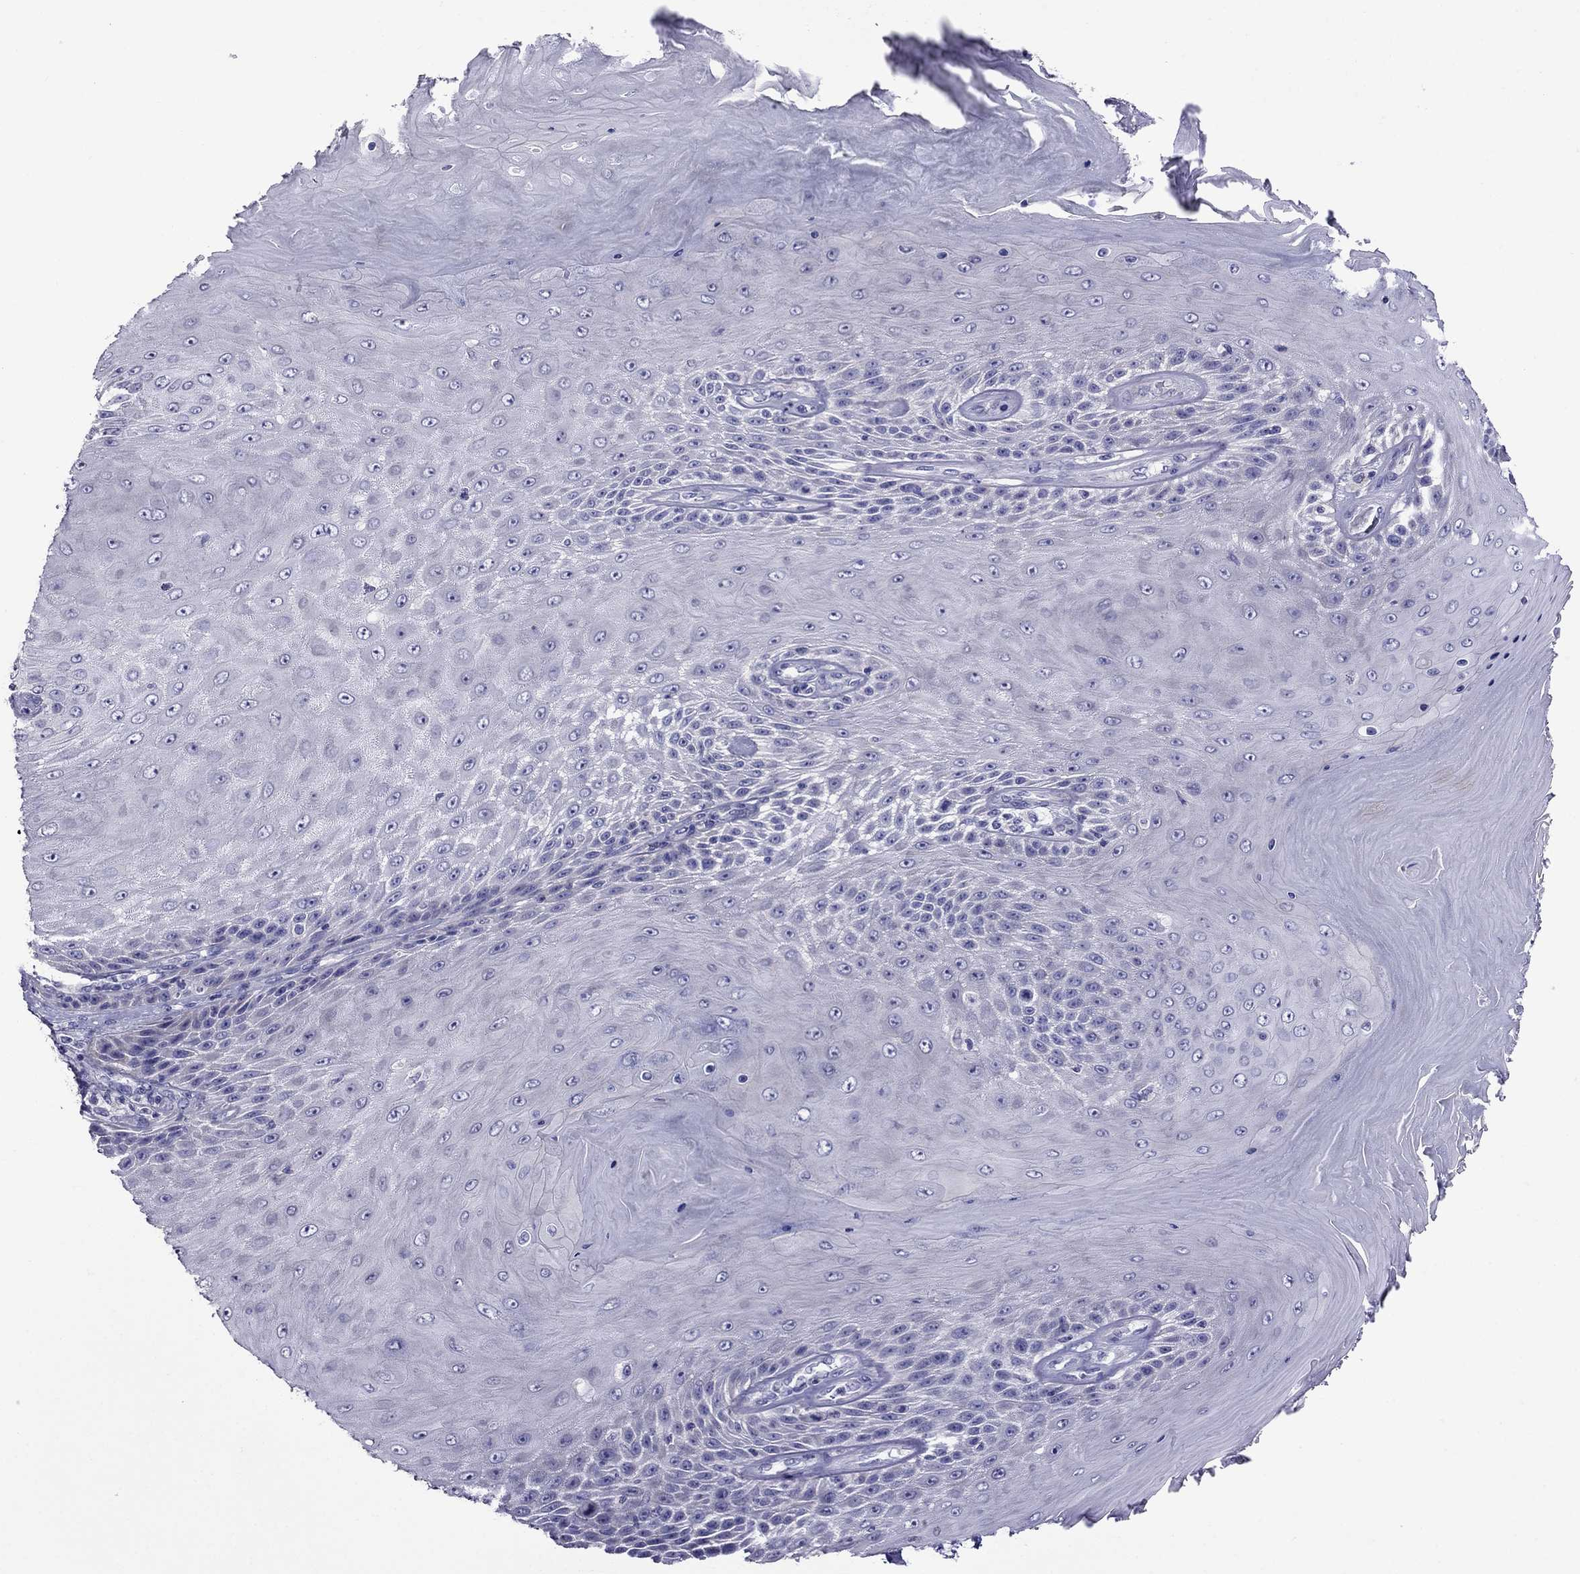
{"staining": {"intensity": "negative", "quantity": "none", "location": "none"}, "tissue": "skin cancer", "cell_type": "Tumor cells", "image_type": "cancer", "snomed": [{"axis": "morphology", "description": "Squamous cell carcinoma, NOS"}, {"axis": "topography", "description": "Skin"}], "caption": "The histopathology image demonstrates no staining of tumor cells in skin squamous cell carcinoma.", "gene": "OXCT2", "patient": {"sex": "male", "age": 62}}